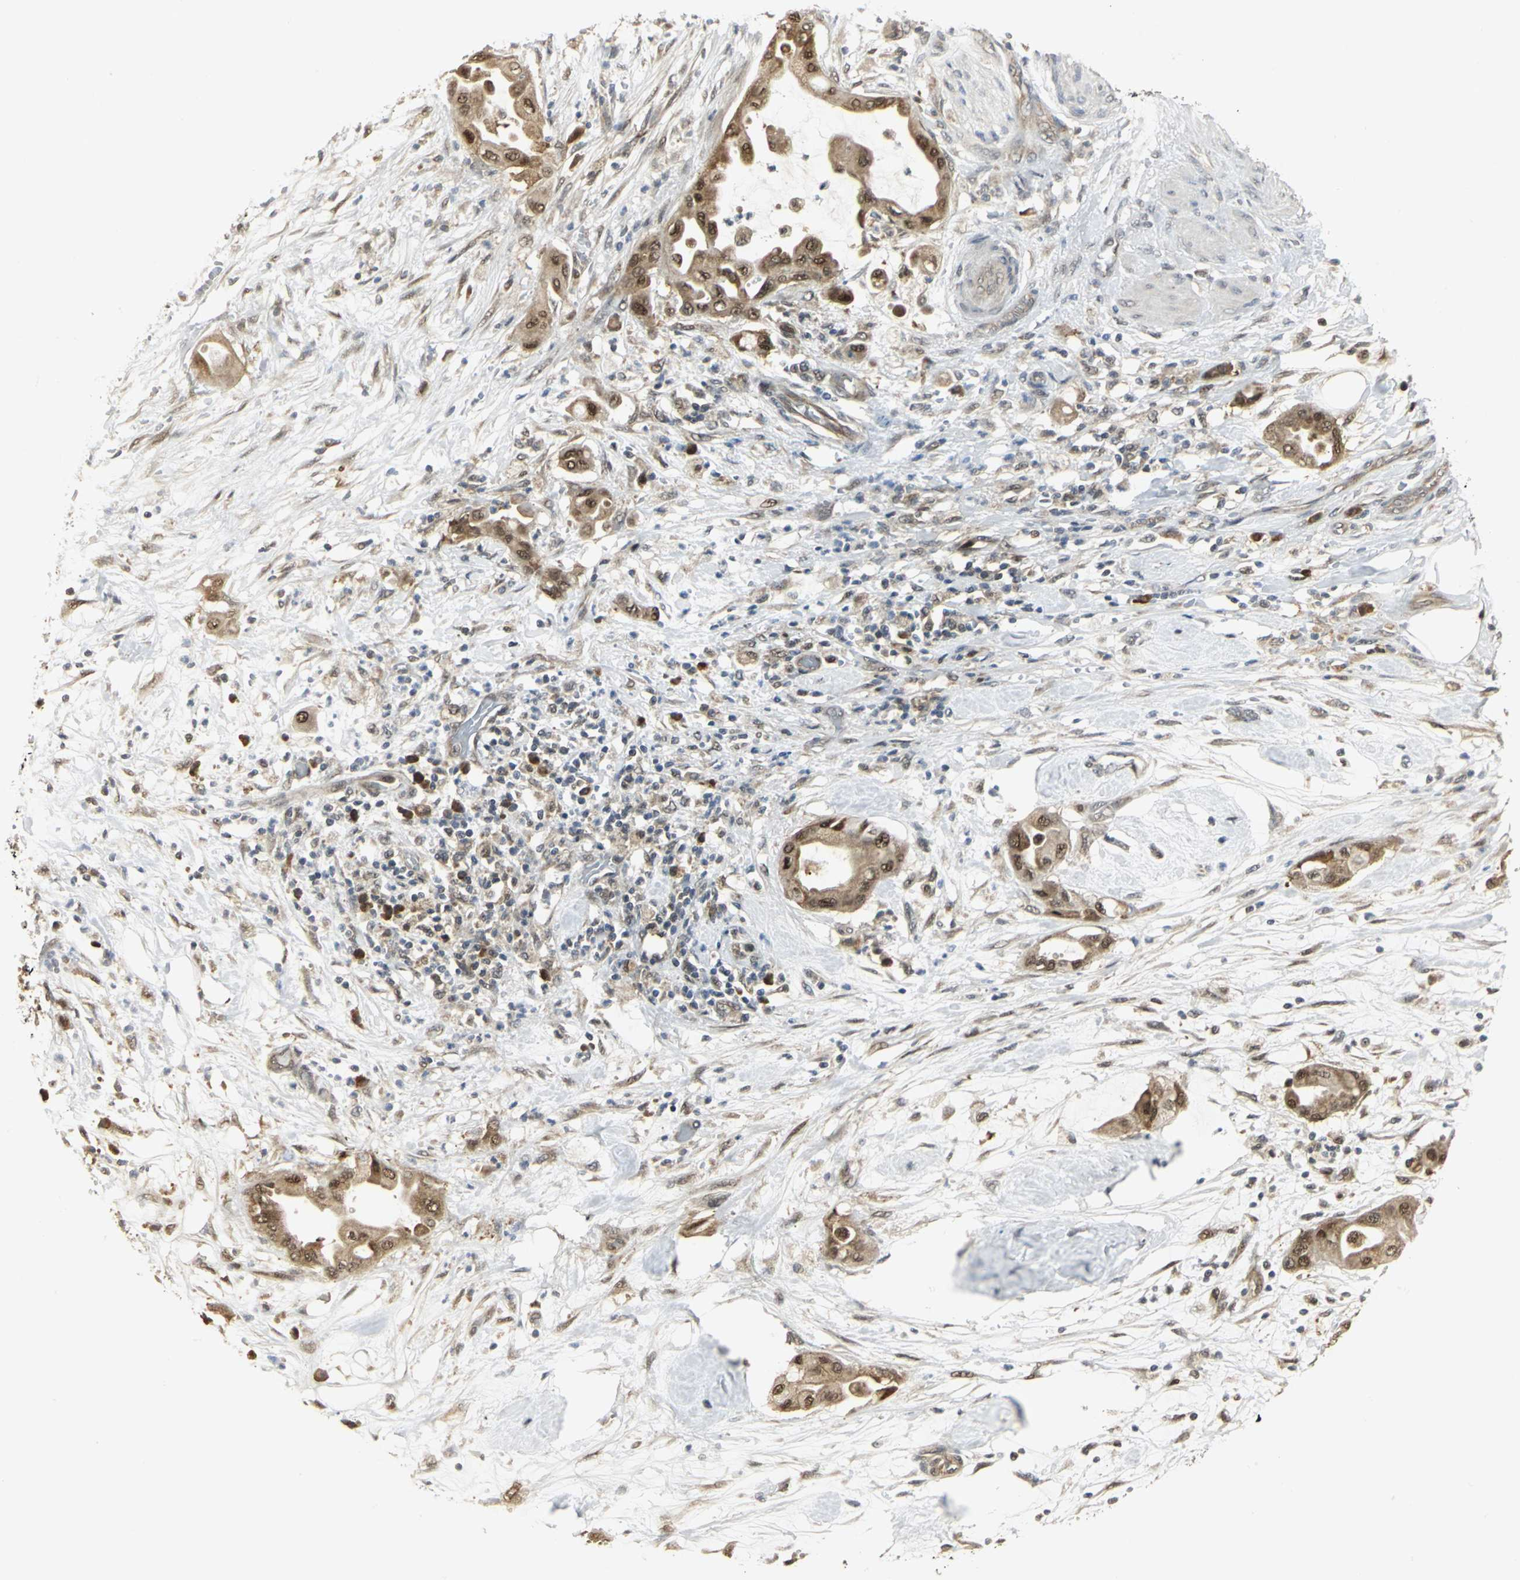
{"staining": {"intensity": "moderate", "quantity": ">75%", "location": "cytoplasmic/membranous,nuclear"}, "tissue": "pancreatic cancer", "cell_type": "Tumor cells", "image_type": "cancer", "snomed": [{"axis": "morphology", "description": "Adenocarcinoma, NOS"}, {"axis": "morphology", "description": "Adenocarcinoma, metastatic, NOS"}, {"axis": "topography", "description": "Lymph node"}, {"axis": "topography", "description": "Pancreas"}, {"axis": "topography", "description": "Duodenum"}], "caption": "IHC (DAB) staining of human metastatic adenocarcinoma (pancreatic) demonstrates moderate cytoplasmic/membranous and nuclear protein staining in approximately >75% of tumor cells.", "gene": "PSMC4", "patient": {"sex": "female", "age": 64}}